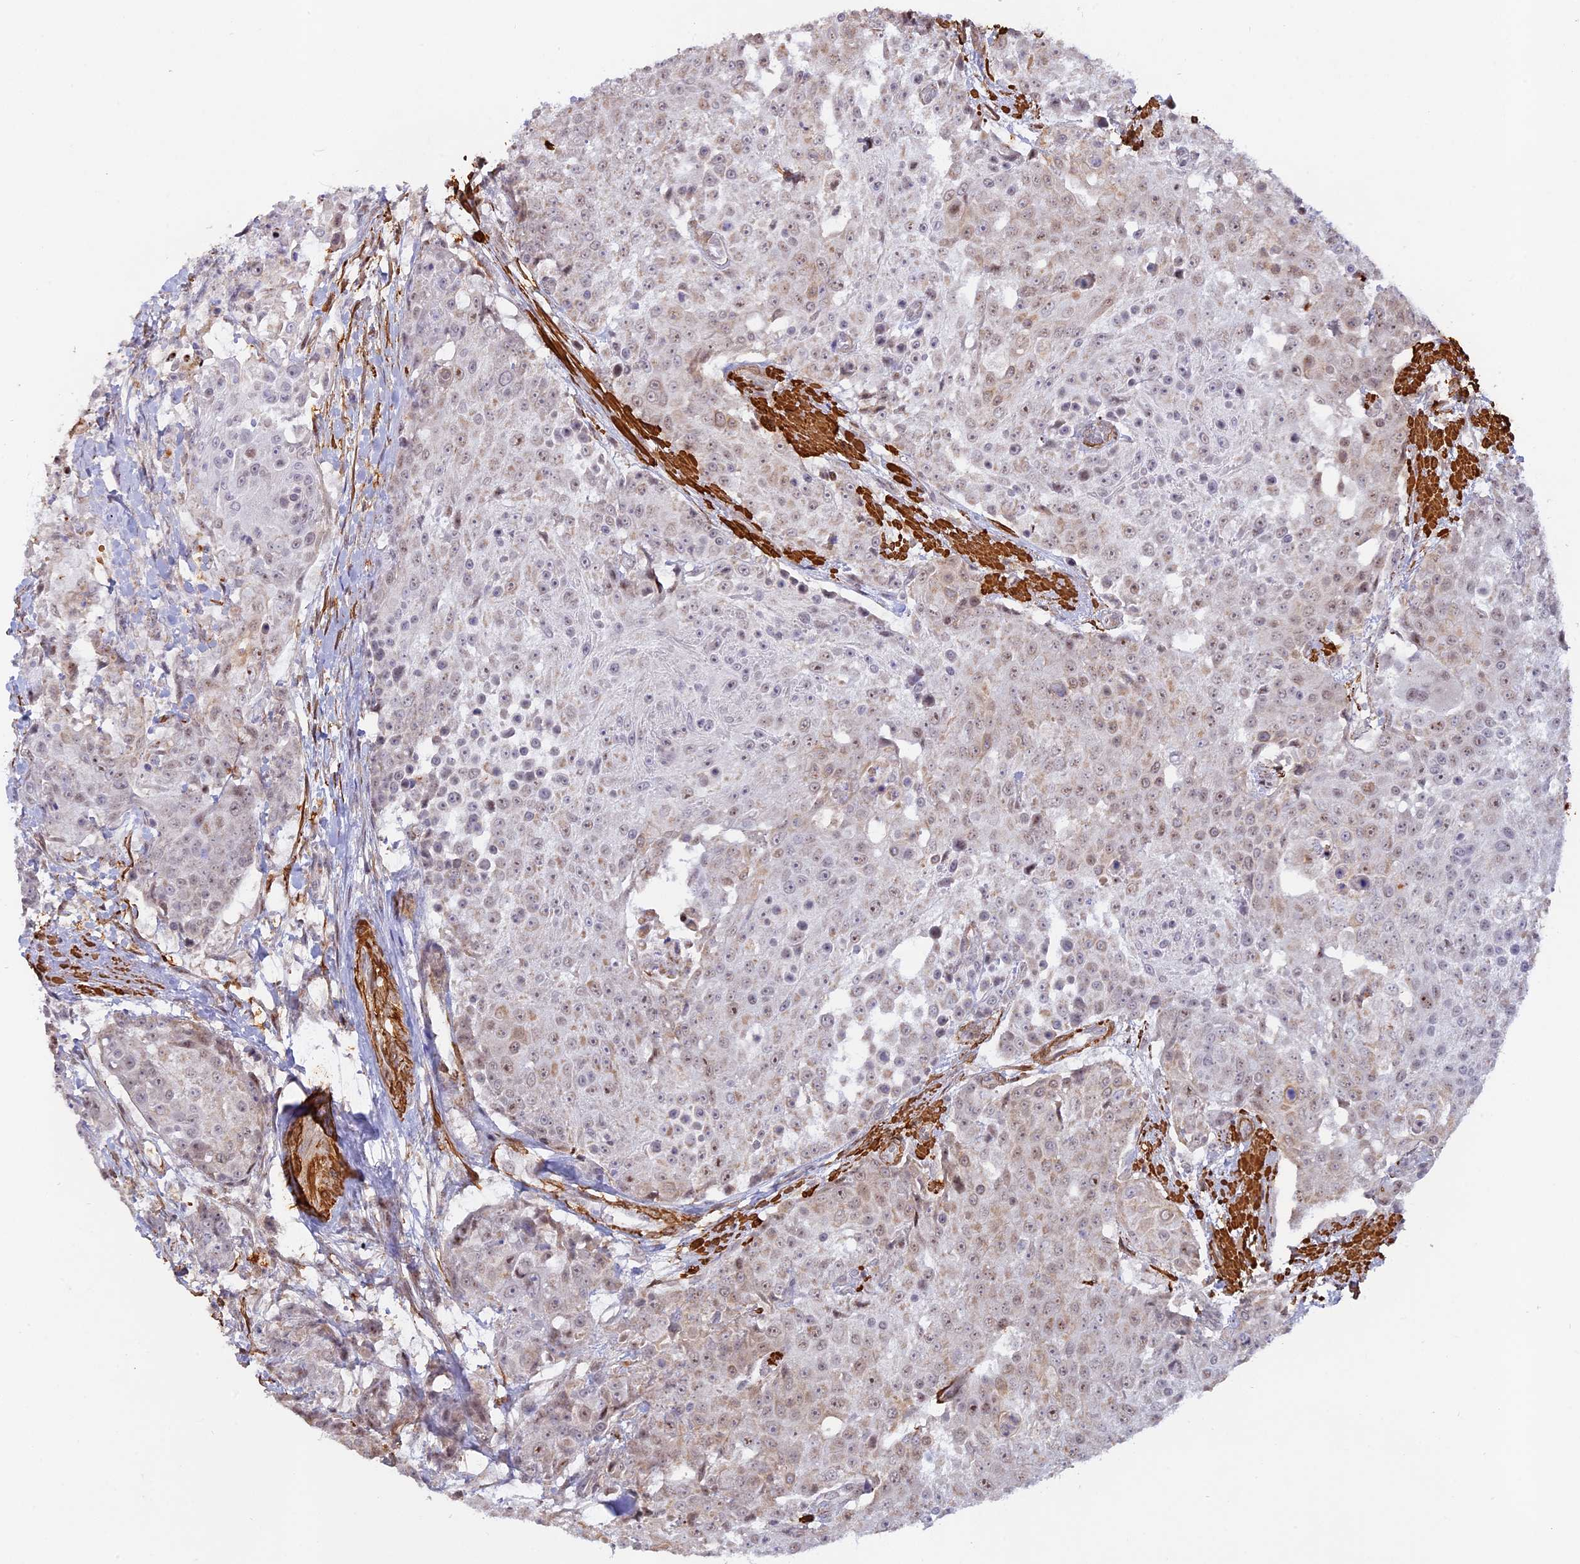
{"staining": {"intensity": "weak", "quantity": "25%-75%", "location": "cytoplasmic/membranous,nuclear"}, "tissue": "urothelial cancer", "cell_type": "Tumor cells", "image_type": "cancer", "snomed": [{"axis": "morphology", "description": "Urothelial carcinoma, High grade"}, {"axis": "topography", "description": "Urinary bladder"}], "caption": "This is an image of IHC staining of urothelial cancer, which shows weak positivity in the cytoplasmic/membranous and nuclear of tumor cells.", "gene": "CCDC154", "patient": {"sex": "female", "age": 63}}